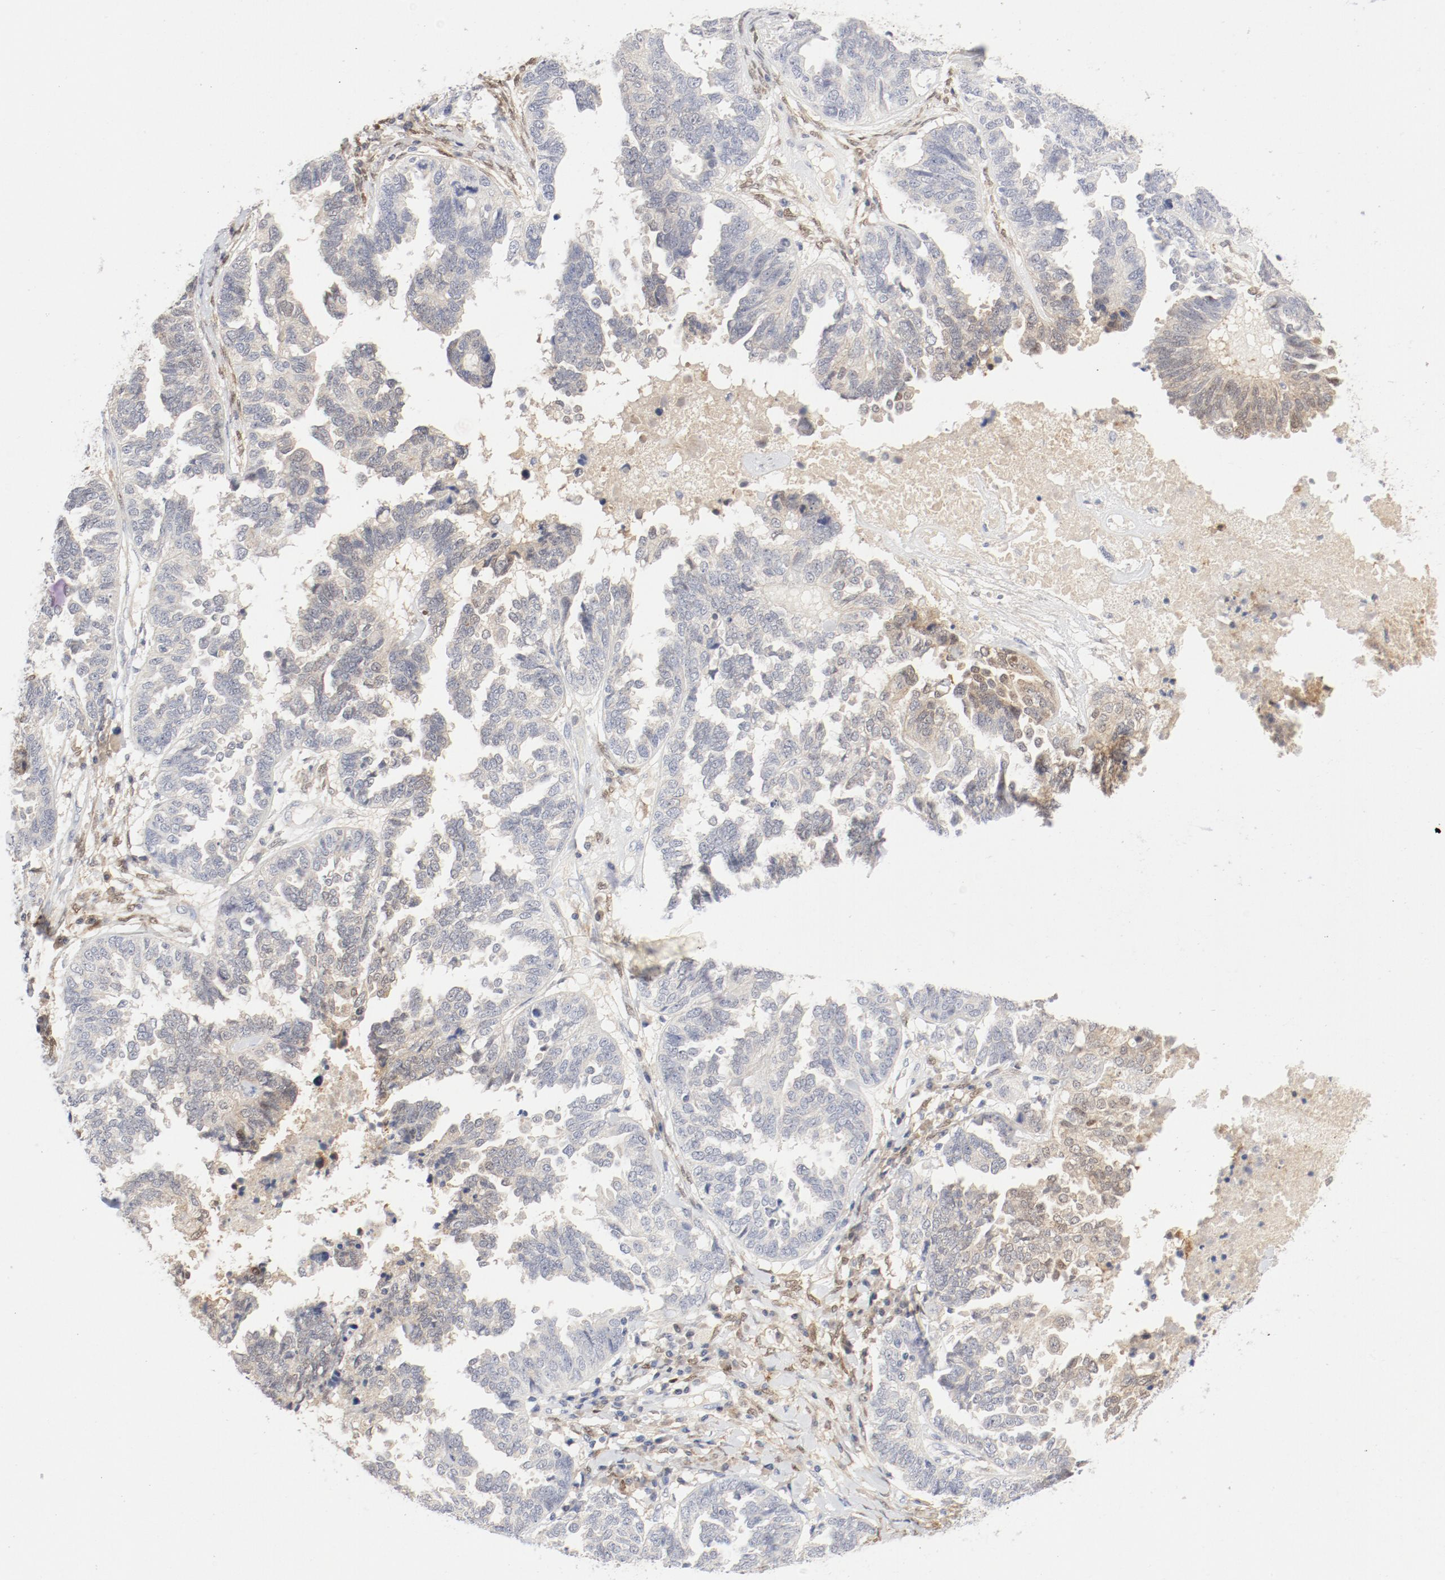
{"staining": {"intensity": "moderate", "quantity": "<25%", "location": "cytoplasmic/membranous"}, "tissue": "ovarian cancer", "cell_type": "Tumor cells", "image_type": "cancer", "snomed": [{"axis": "morphology", "description": "Cystadenocarcinoma, serous, NOS"}, {"axis": "topography", "description": "Ovary"}], "caption": "Immunohistochemistry photomicrograph of neoplastic tissue: human ovarian cancer stained using immunohistochemistry displays low levels of moderate protein expression localized specifically in the cytoplasmic/membranous of tumor cells, appearing as a cytoplasmic/membranous brown color.", "gene": "PGM1", "patient": {"sex": "female", "age": 82}}